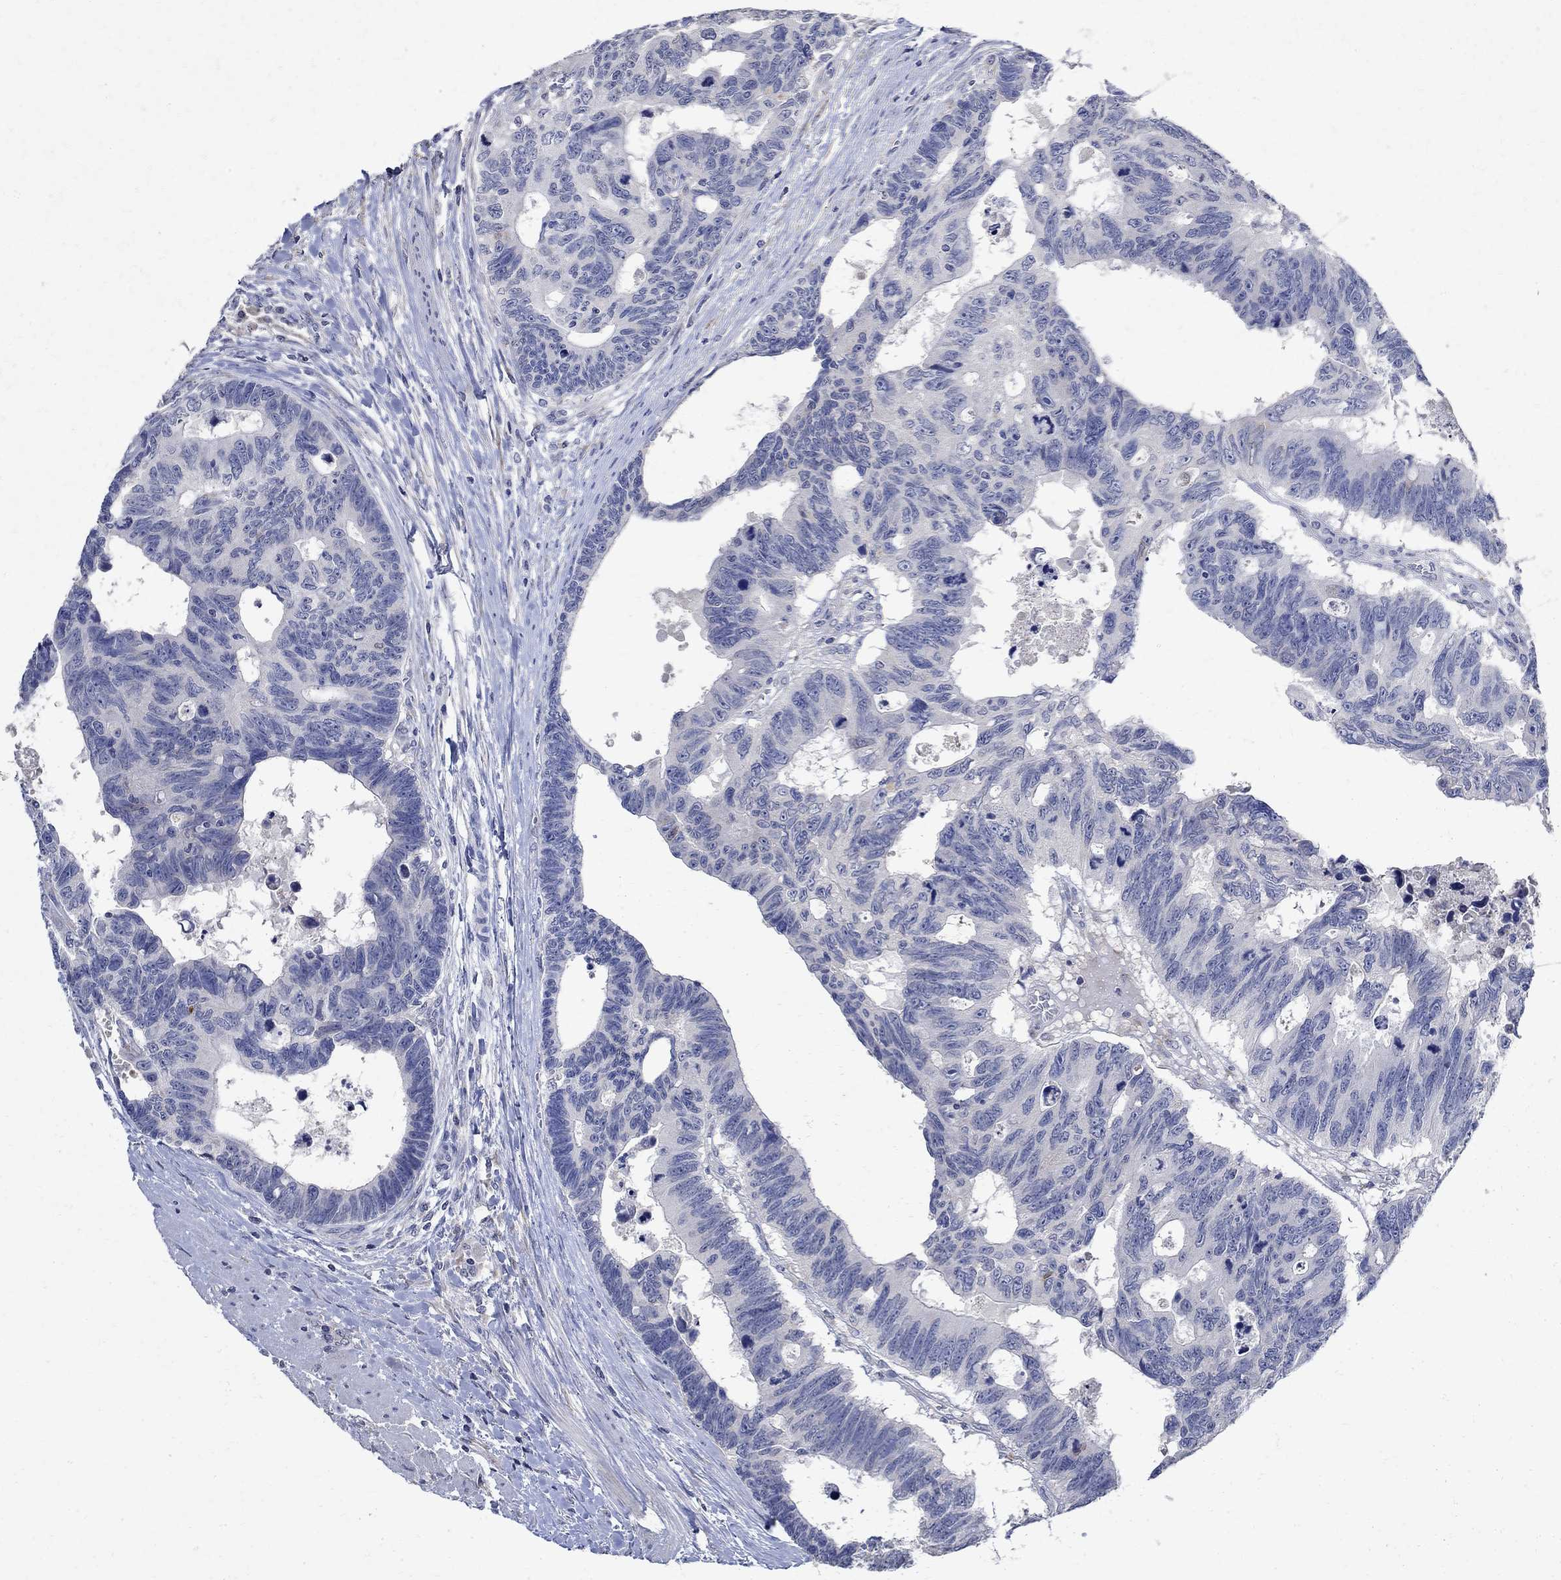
{"staining": {"intensity": "negative", "quantity": "none", "location": "none"}, "tissue": "colorectal cancer", "cell_type": "Tumor cells", "image_type": "cancer", "snomed": [{"axis": "morphology", "description": "Adenocarcinoma, NOS"}, {"axis": "topography", "description": "Colon"}], "caption": "Tumor cells show no significant staining in adenocarcinoma (colorectal).", "gene": "TMEM169", "patient": {"sex": "female", "age": 77}}